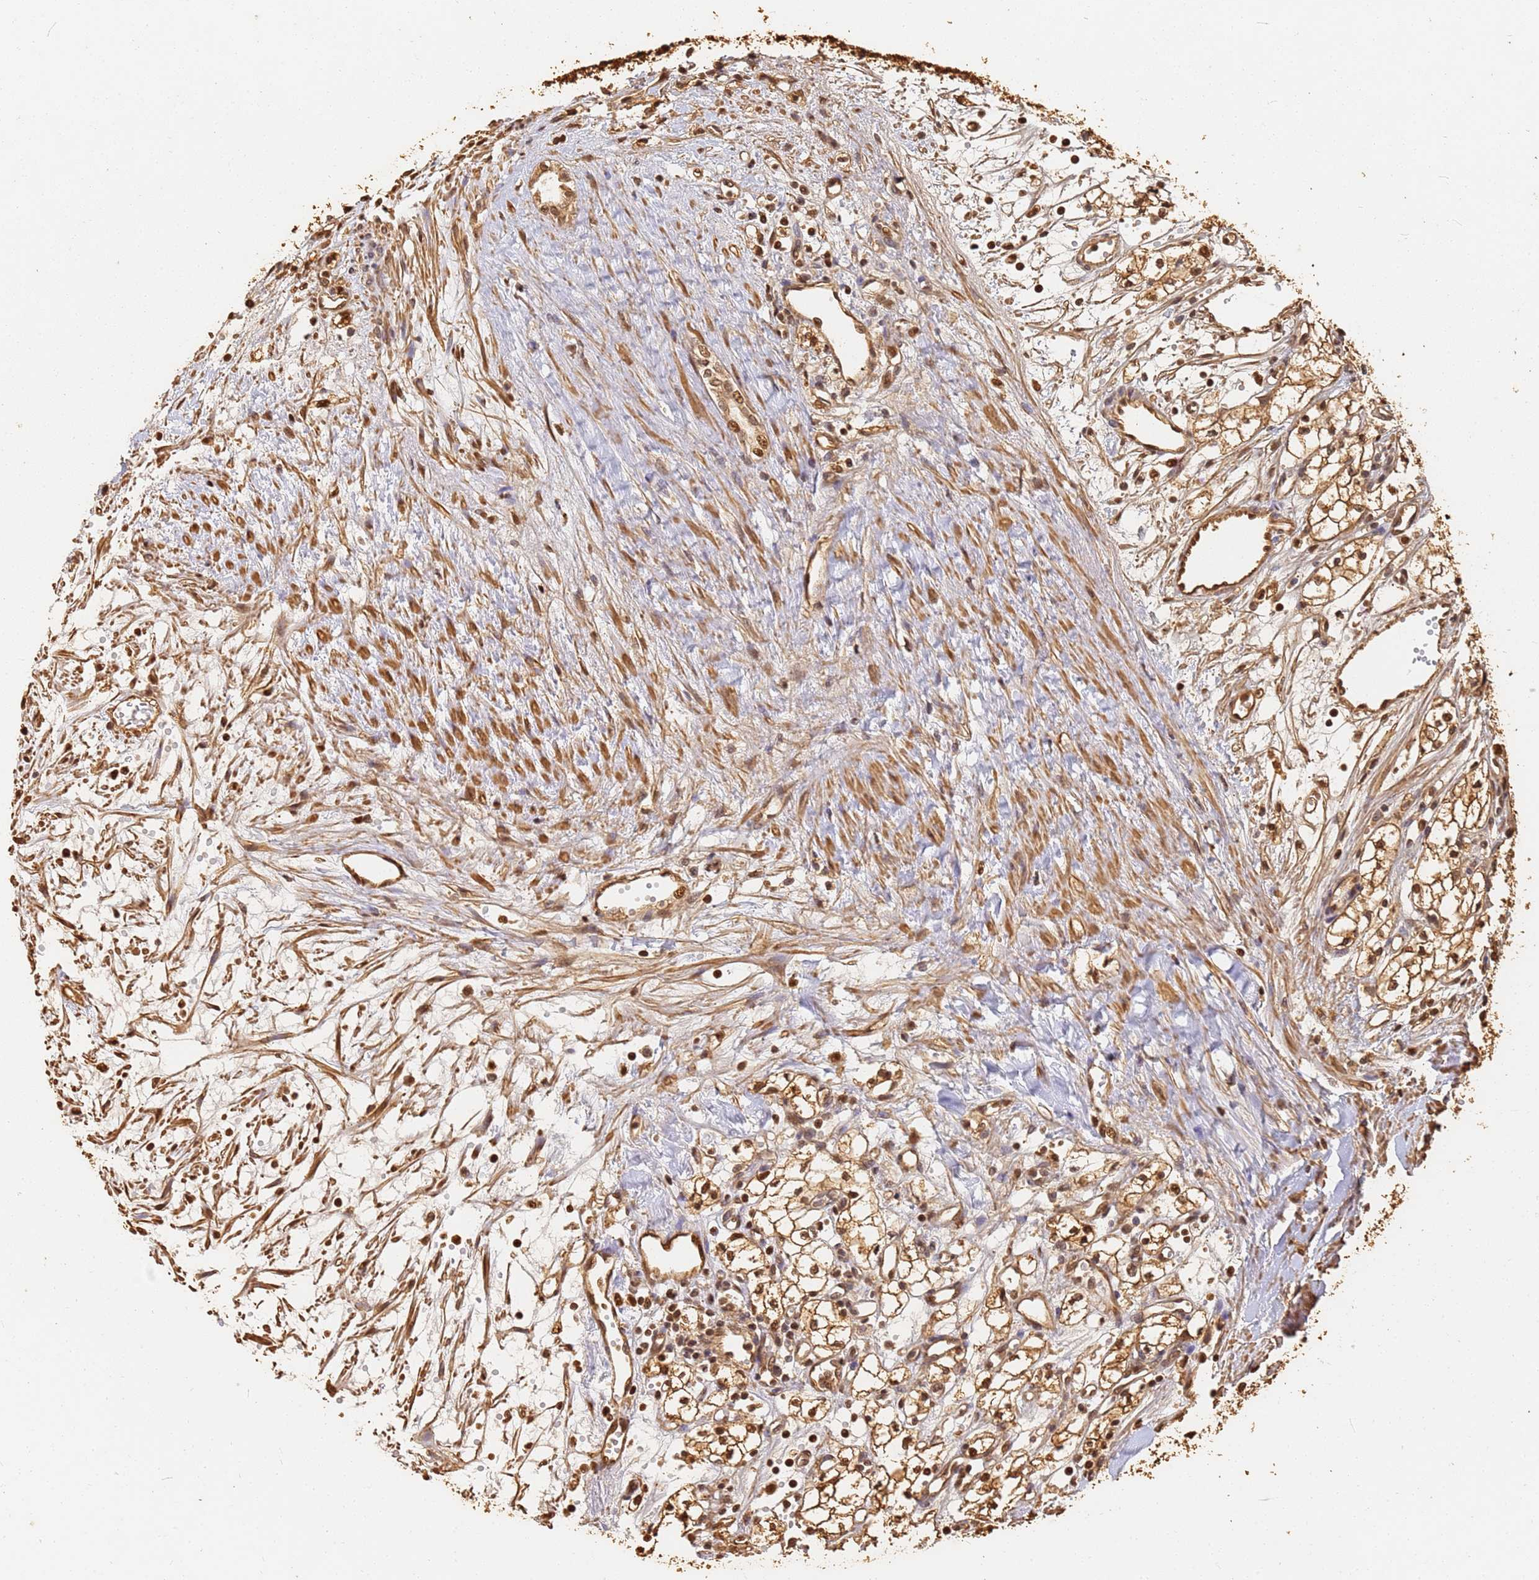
{"staining": {"intensity": "moderate", "quantity": ">75%", "location": "cytoplasmic/membranous,nuclear"}, "tissue": "renal cancer", "cell_type": "Tumor cells", "image_type": "cancer", "snomed": [{"axis": "morphology", "description": "Adenocarcinoma, NOS"}, {"axis": "topography", "description": "Kidney"}], "caption": "A histopathology image of human adenocarcinoma (renal) stained for a protein displays moderate cytoplasmic/membranous and nuclear brown staining in tumor cells.", "gene": "JAK2", "patient": {"sex": "male", "age": 59}}